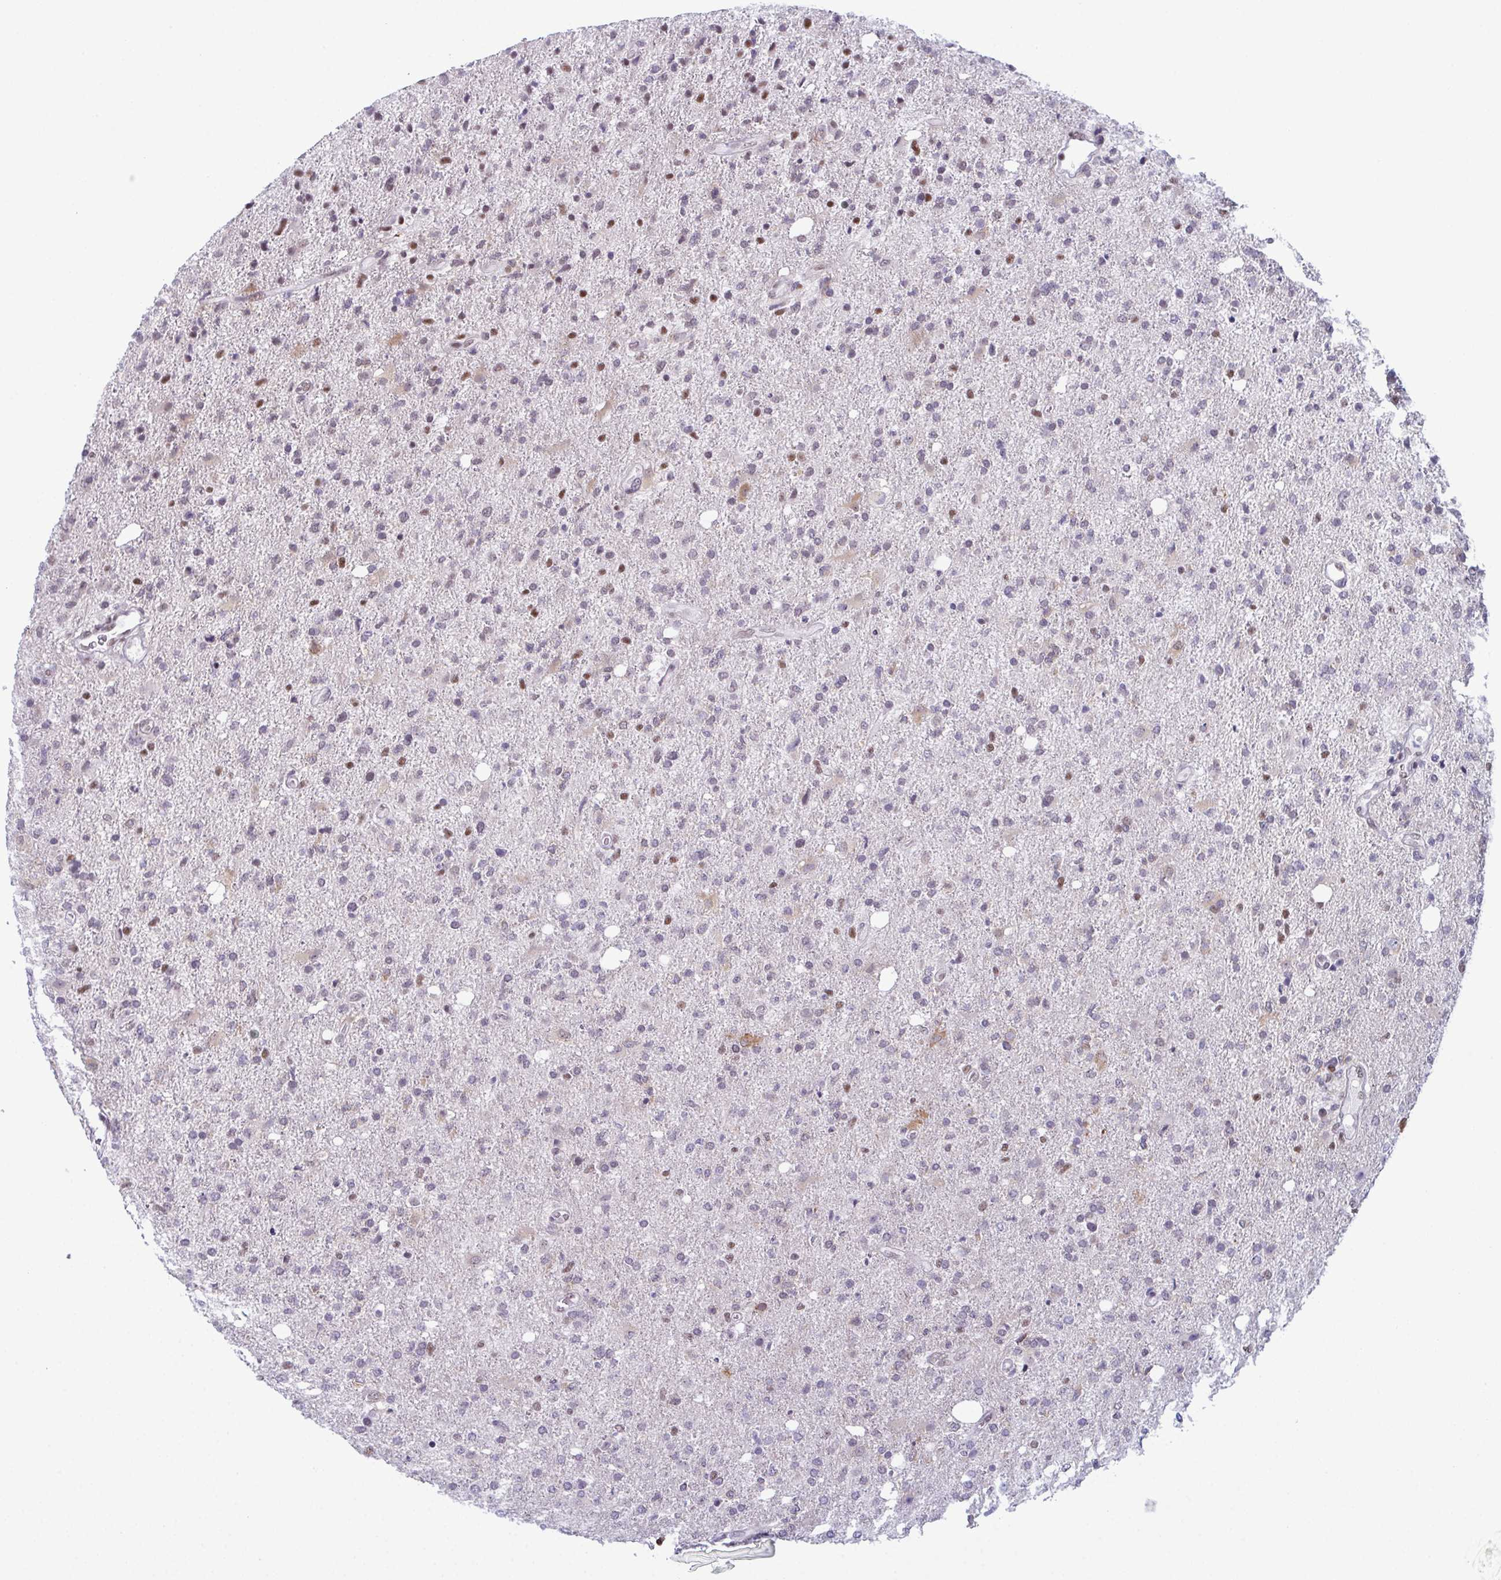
{"staining": {"intensity": "moderate", "quantity": "<25%", "location": "nuclear"}, "tissue": "glioma", "cell_type": "Tumor cells", "image_type": "cancer", "snomed": [{"axis": "morphology", "description": "Glioma, malignant, High grade"}, {"axis": "topography", "description": "Cerebral cortex"}], "caption": "An IHC photomicrograph of neoplastic tissue is shown. Protein staining in brown labels moderate nuclear positivity in malignant glioma (high-grade) within tumor cells.", "gene": "RBM7", "patient": {"sex": "male", "age": 70}}